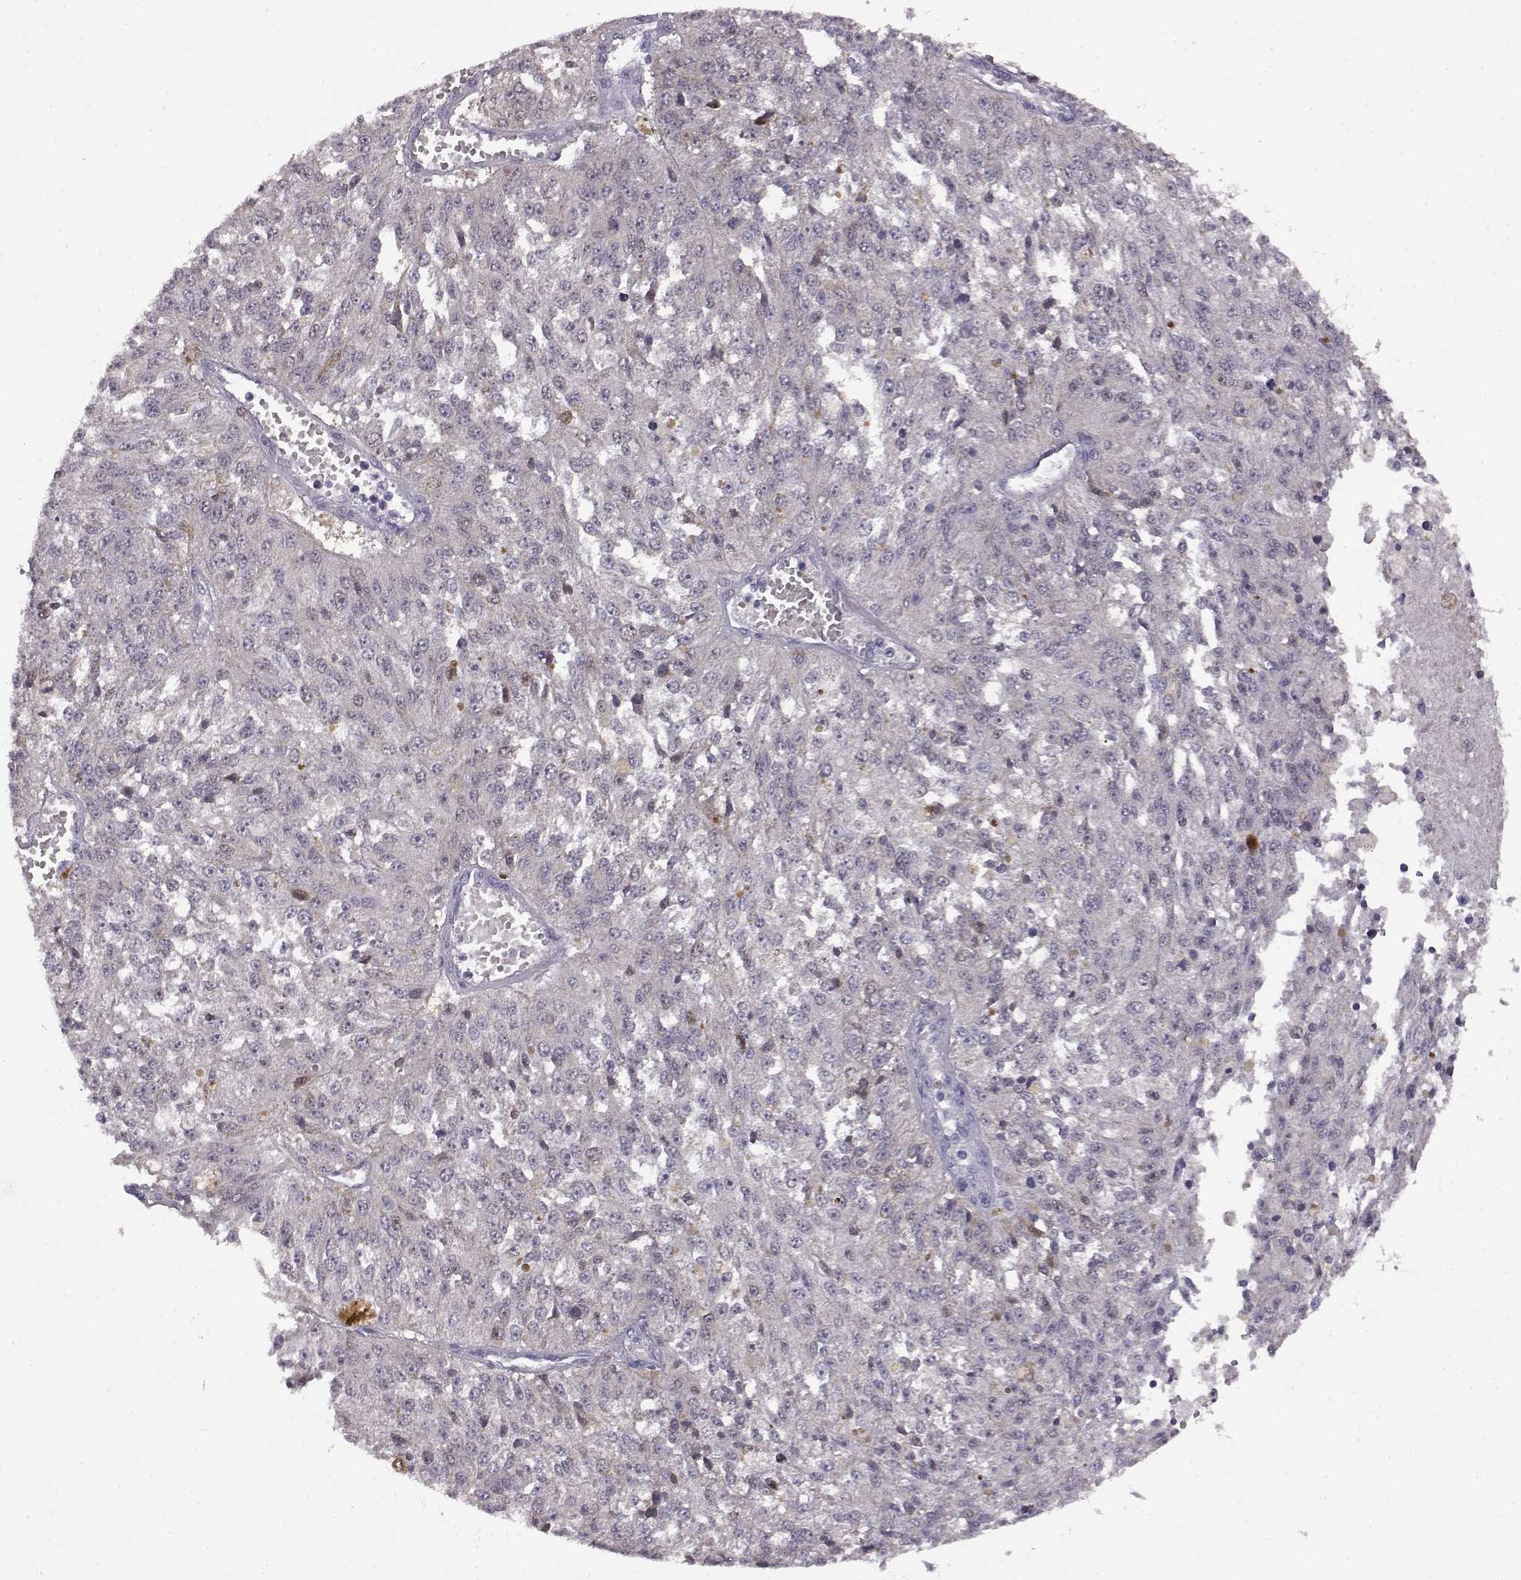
{"staining": {"intensity": "negative", "quantity": "none", "location": "none"}, "tissue": "melanoma", "cell_type": "Tumor cells", "image_type": "cancer", "snomed": [{"axis": "morphology", "description": "Malignant melanoma, Metastatic site"}, {"axis": "topography", "description": "Lymph node"}], "caption": "Immunohistochemistry (IHC) photomicrograph of malignant melanoma (metastatic site) stained for a protein (brown), which shows no positivity in tumor cells. (Immunohistochemistry (IHC), brightfield microscopy, high magnification).", "gene": "VGF", "patient": {"sex": "female", "age": 64}}